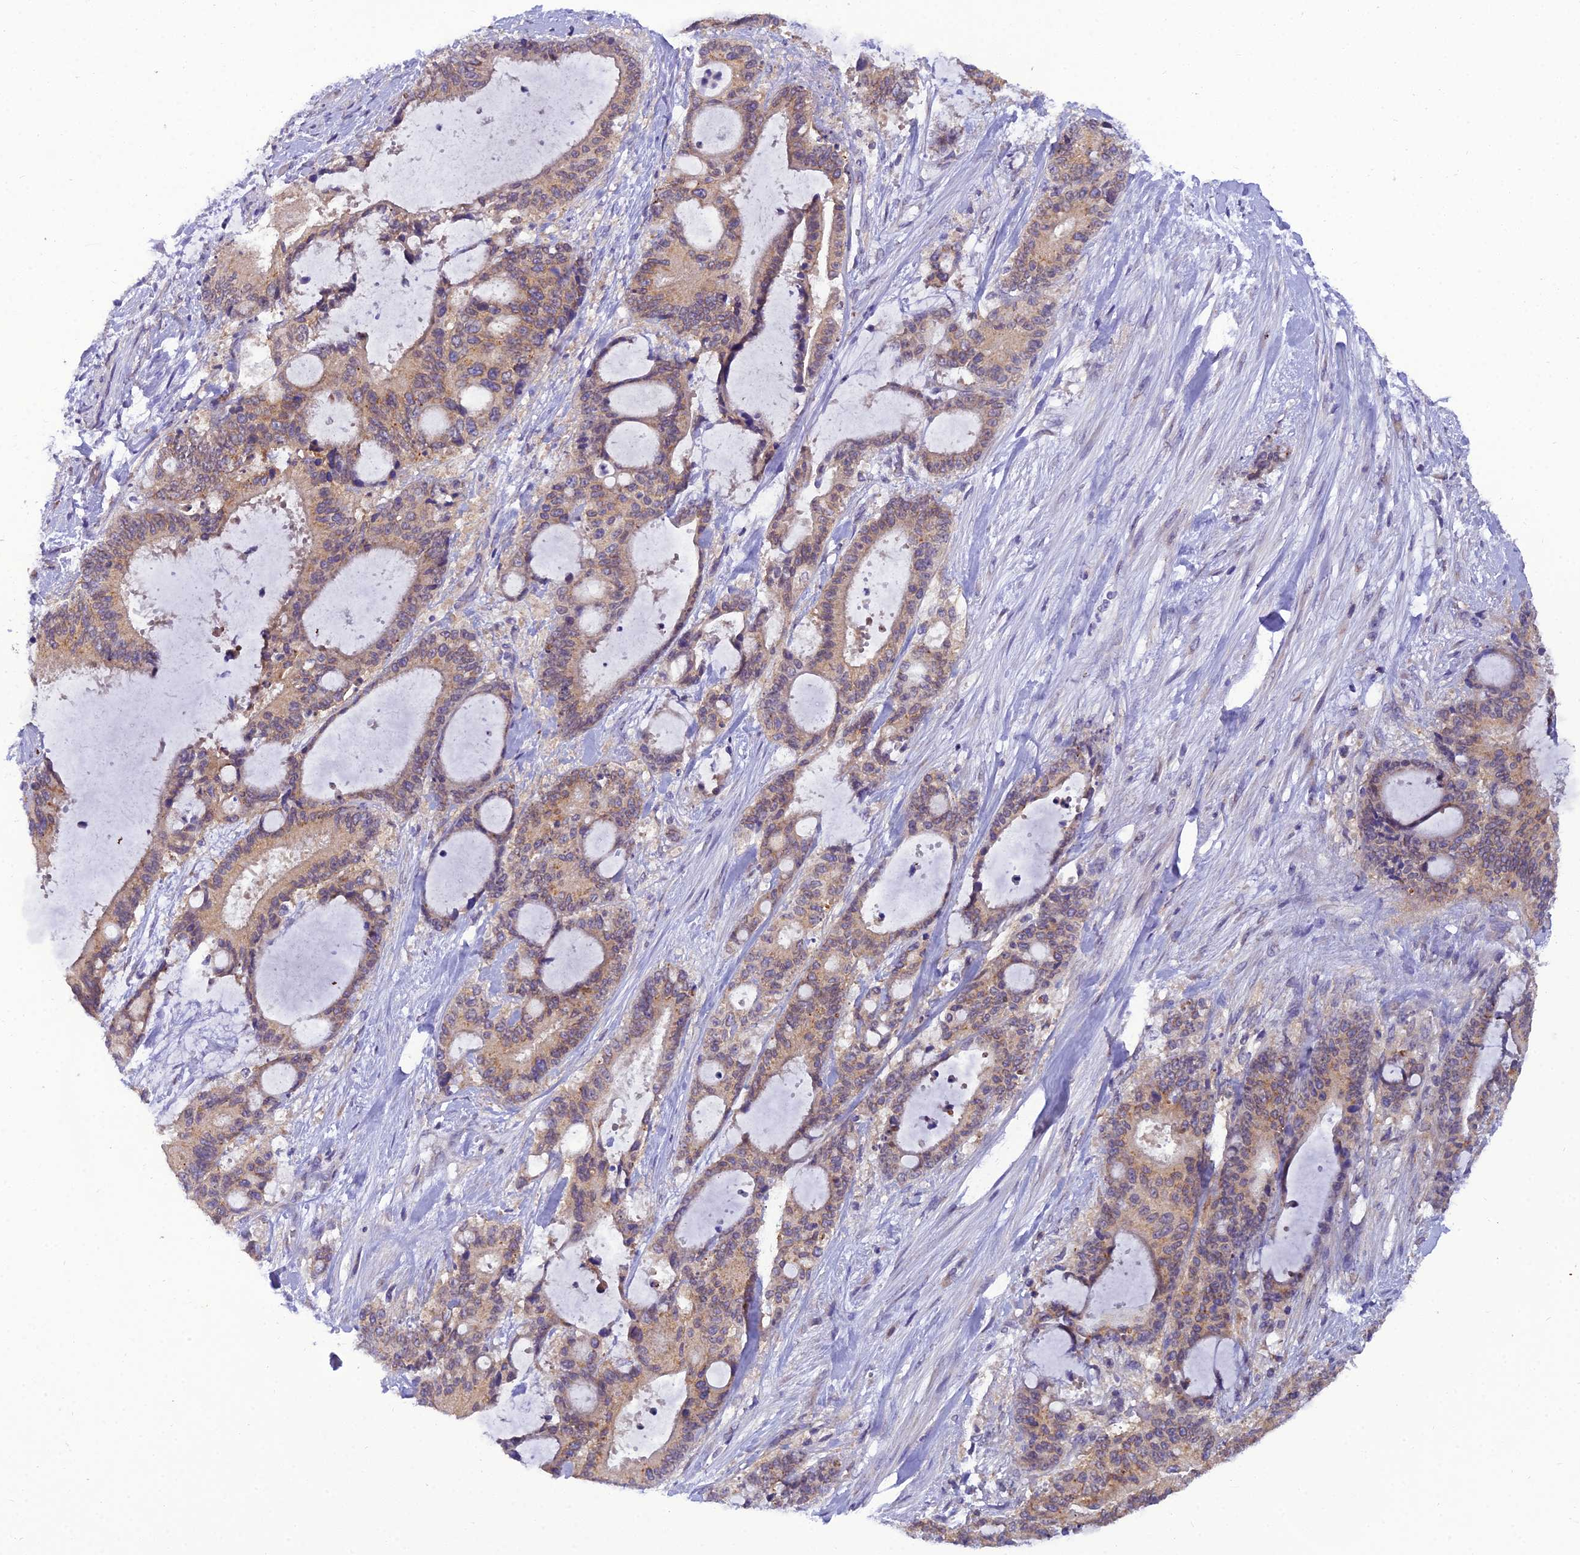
{"staining": {"intensity": "weak", "quantity": ">75%", "location": "cytoplasmic/membranous"}, "tissue": "liver cancer", "cell_type": "Tumor cells", "image_type": "cancer", "snomed": [{"axis": "morphology", "description": "Normal tissue, NOS"}, {"axis": "morphology", "description": "Cholangiocarcinoma"}, {"axis": "topography", "description": "Liver"}, {"axis": "topography", "description": "Peripheral nerve tissue"}], "caption": "A high-resolution histopathology image shows immunohistochemistry staining of cholangiocarcinoma (liver), which exhibits weak cytoplasmic/membranous positivity in approximately >75% of tumor cells. (DAB (3,3'-diaminobenzidine) IHC, brown staining for protein, blue staining for nuclei).", "gene": "GOLPH3", "patient": {"sex": "female", "age": 73}}